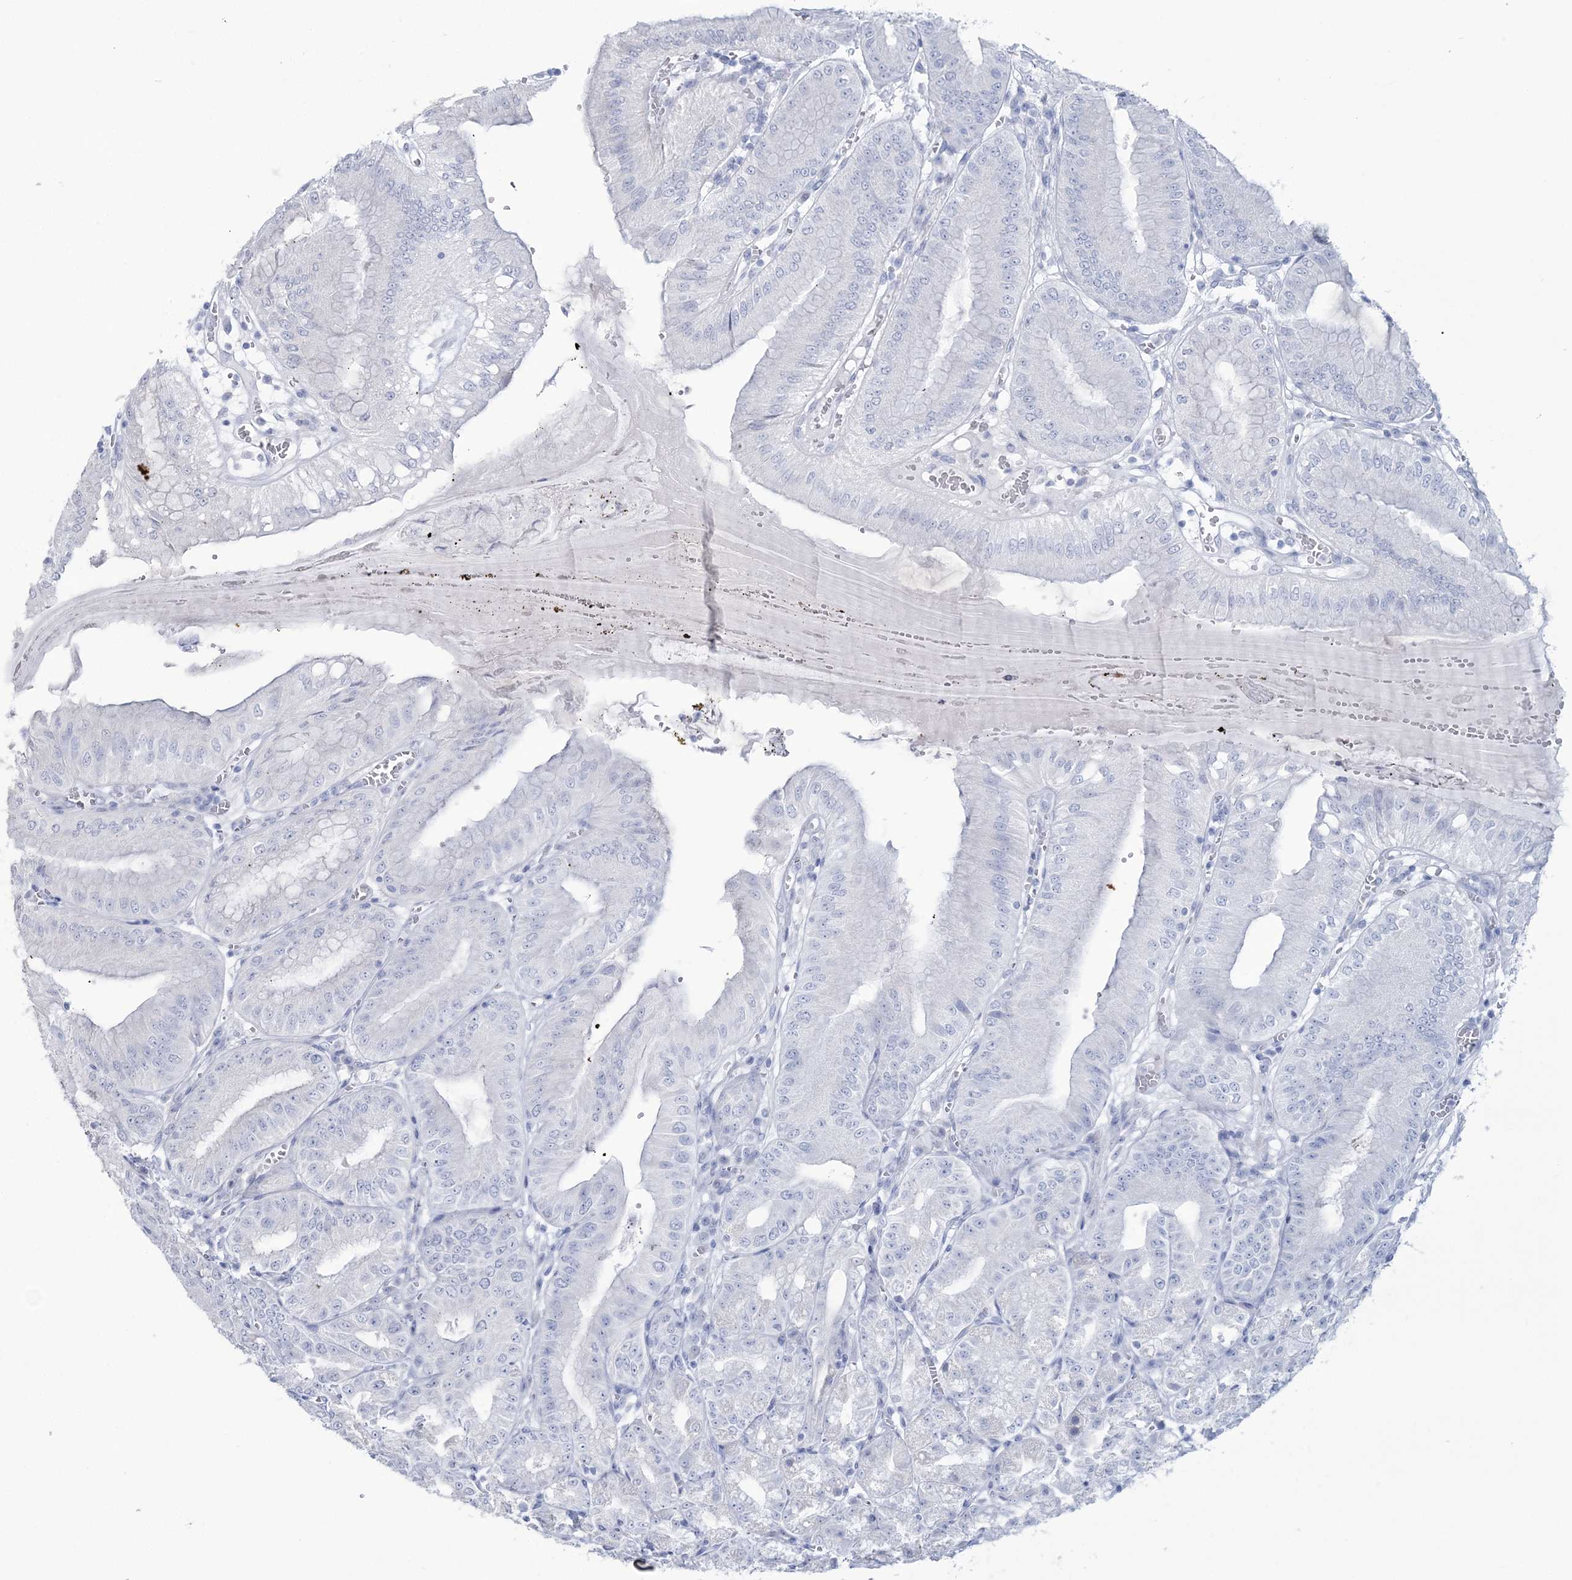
{"staining": {"intensity": "negative", "quantity": "none", "location": "none"}, "tissue": "stomach", "cell_type": "Glandular cells", "image_type": "normal", "snomed": [{"axis": "morphology", "description": "Normal tissue, NOS"}, {"axis": "topography", "description": "Stomach, lower"}], "caption": "Glandular cells are negative for protein expression in normal human stomach. (DAB immunohistochemistry (IHC) with hematoxylin counter stain).", "gene": "CYP3A4", "patient": {"sex": "male", "age": 71}}